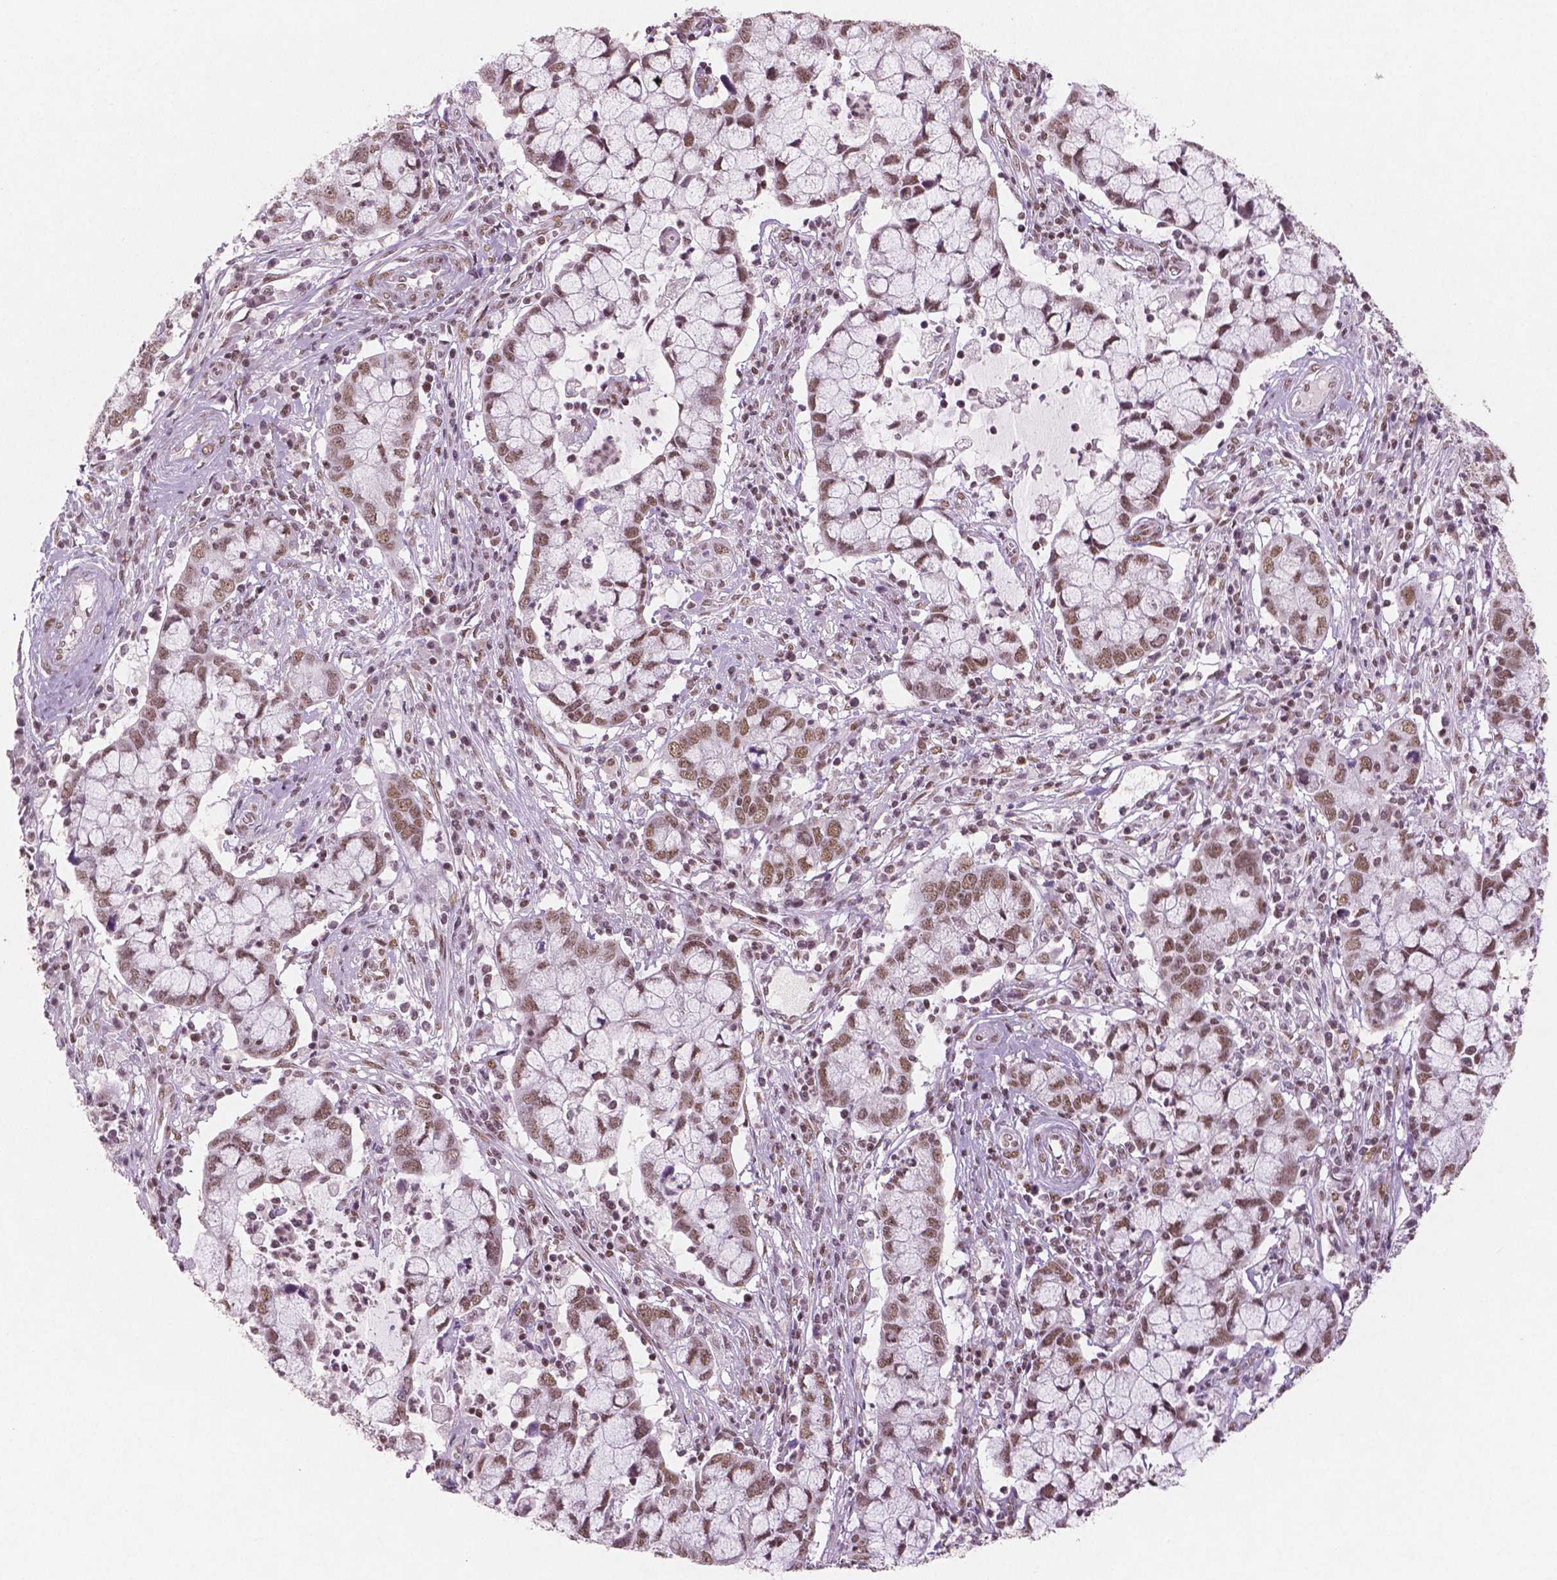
{"staining": {"intensity": "moderate", "quantity": ">75%", "location": "nuclear"}, "tissue": "cervical cancer", "cell_type": "Tumor cells", "image_type": "cancer", "snomed": [{"axis": "morphology", "description": "Adenocarcinoma, NOS"}, {"axis": "topography", "description": "Cervix"}], "caption": "The photomicrograph shows staining of cervical adenocarcinoma, revealing moderate nuclear protein staining (brown color) within tumor cells.", "gene": "BRD4", "patient": {"sex": "female", "age": 40}}